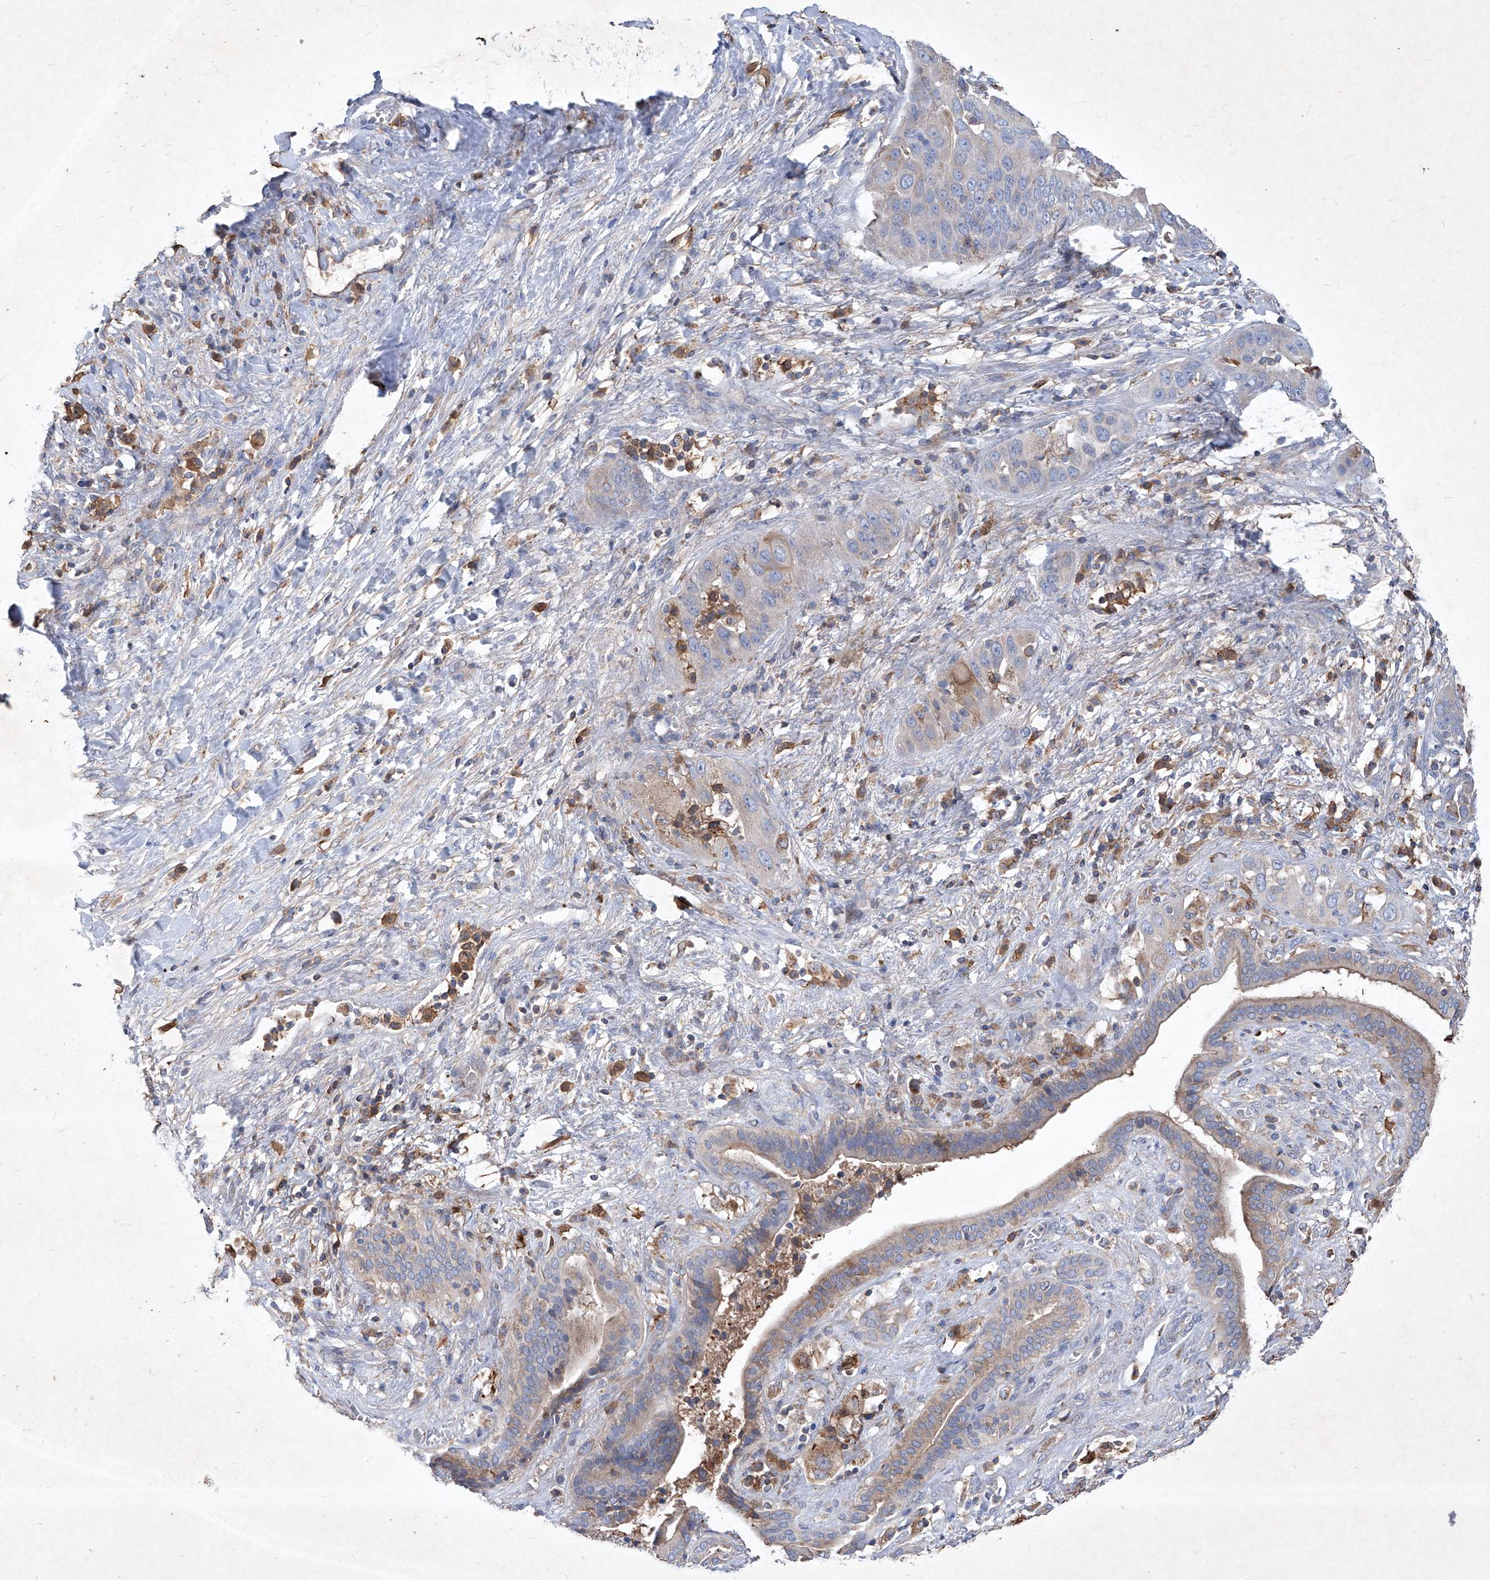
{"staining": {"intensity": "weak", "quantity": "25%-75%", "location": "cytoplasmic/membranous"}, "tissue": "liver cancer", "cell_type": "Tumor cells", "image_type": "cancer", "snomed": [{"axis": "morphology", "description": "Cholangiocarcinoma"}, {"axis": "topography", "description": "Liver"}], "caption": "Immunohistochemical staining of human liver cholangiocarcinoma displays low levels of weak cytoplasmic/membranous protein staining in approximately 25%-75% of tumor cells. The staining was performed using DAB, with brown indicating positive protein expression. Nuclei are stained blue with hematoxylin.", "gene": "EPHA8", "patient": {"sex": "female", "age": 52}}